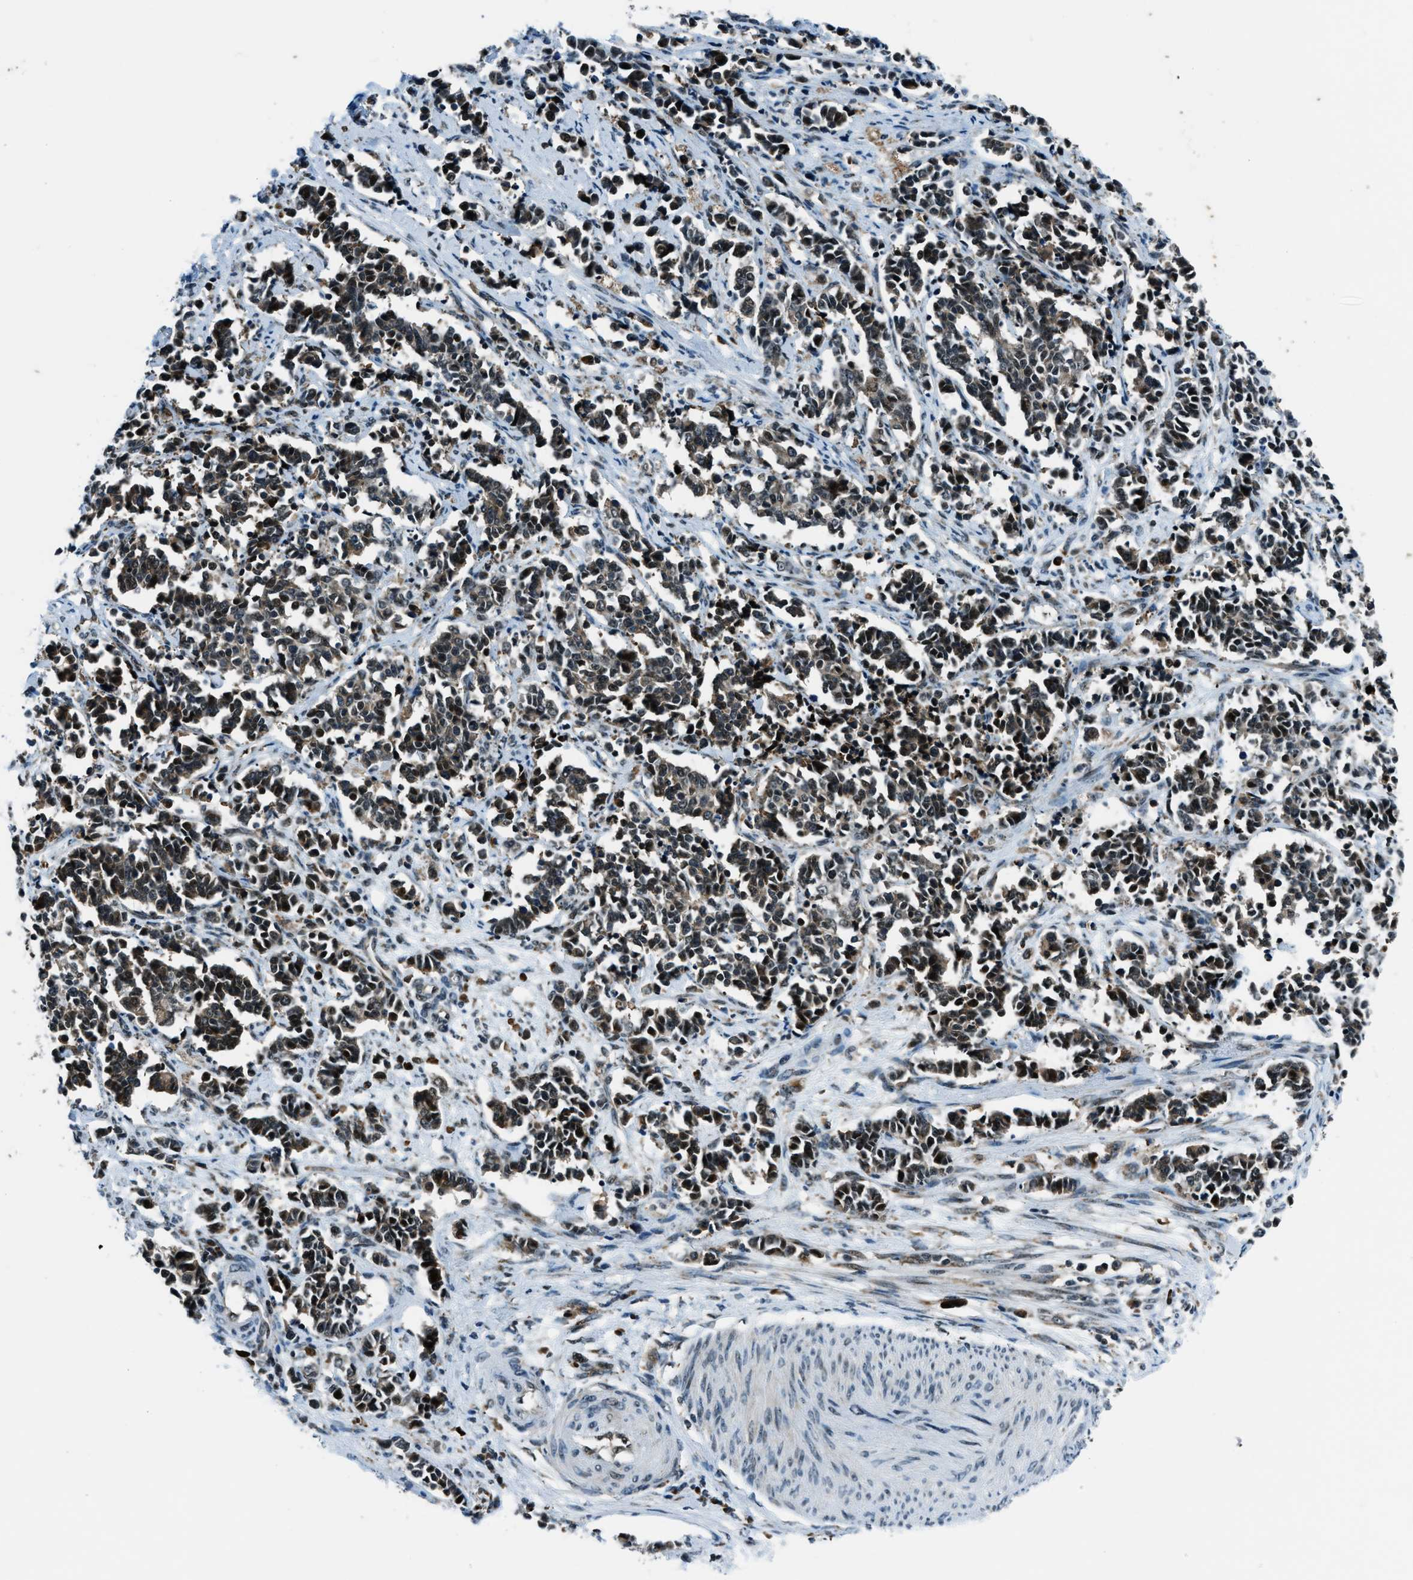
{"staining": {"intensity": "weak", "quantity": ">75%", "location": "cytoplasmic/membranous"}, "tissue": "cervical cancer", "cell_type": "Tumor cells", "image_type": "cancer", "snomed": [{"axis": "morphology", "description": "Normal tissue, NOS"}, {"axis": "morphology", "description": "Squamous cell carcinoma, NOS"}, {"axis": "topography", "description": "Cervix"}], "caption": "Weak cytoplasmic/membranous expression for a protein is seen in approximately >75% of tumor cells of squamous cell carcinoma (cervical) using IHC.", "gene": "ACTL9", "patient": {"sex": "female", "age": 35}}